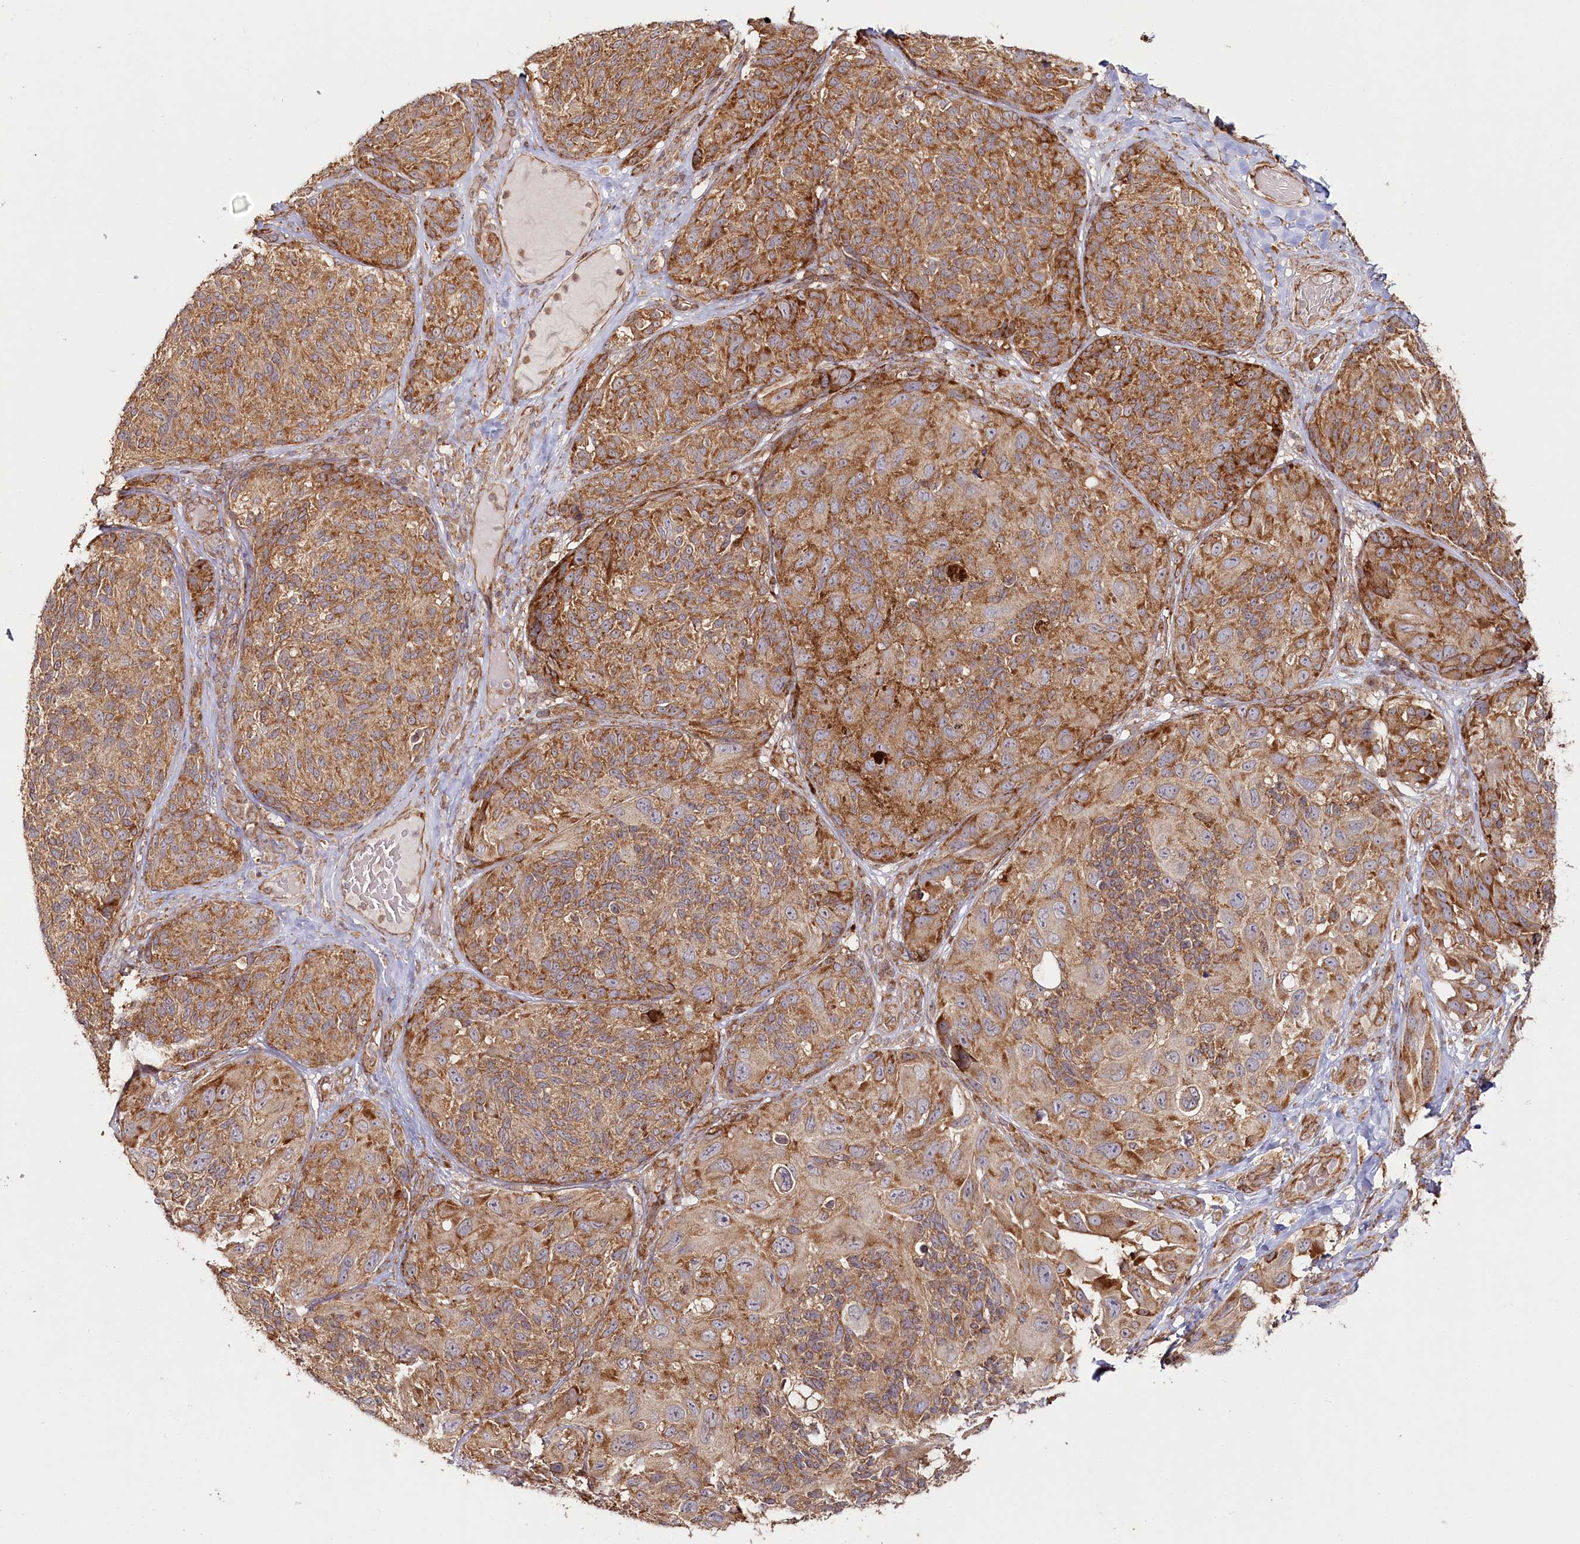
{"staining": {"intensity": "moderate", "quantity": ">75%", "location": "cytoplasmic/membranous"}, "tissue": "melanoma", "cell_type": "Tumor cells", "image_type": "cancer", "snomed": [{"axis": "morphology", "description": "Malignant melanoma, NOS"}, {"axis": "topography", "description": "Skin"}], "caption": "The immunohistochemical stain shows moderate cytoplasmic/membranous expression in tumor cells of malignant melanoma tissue.", "gene": "OTUD4", "patient": {"sex": "female", "age": 73}}